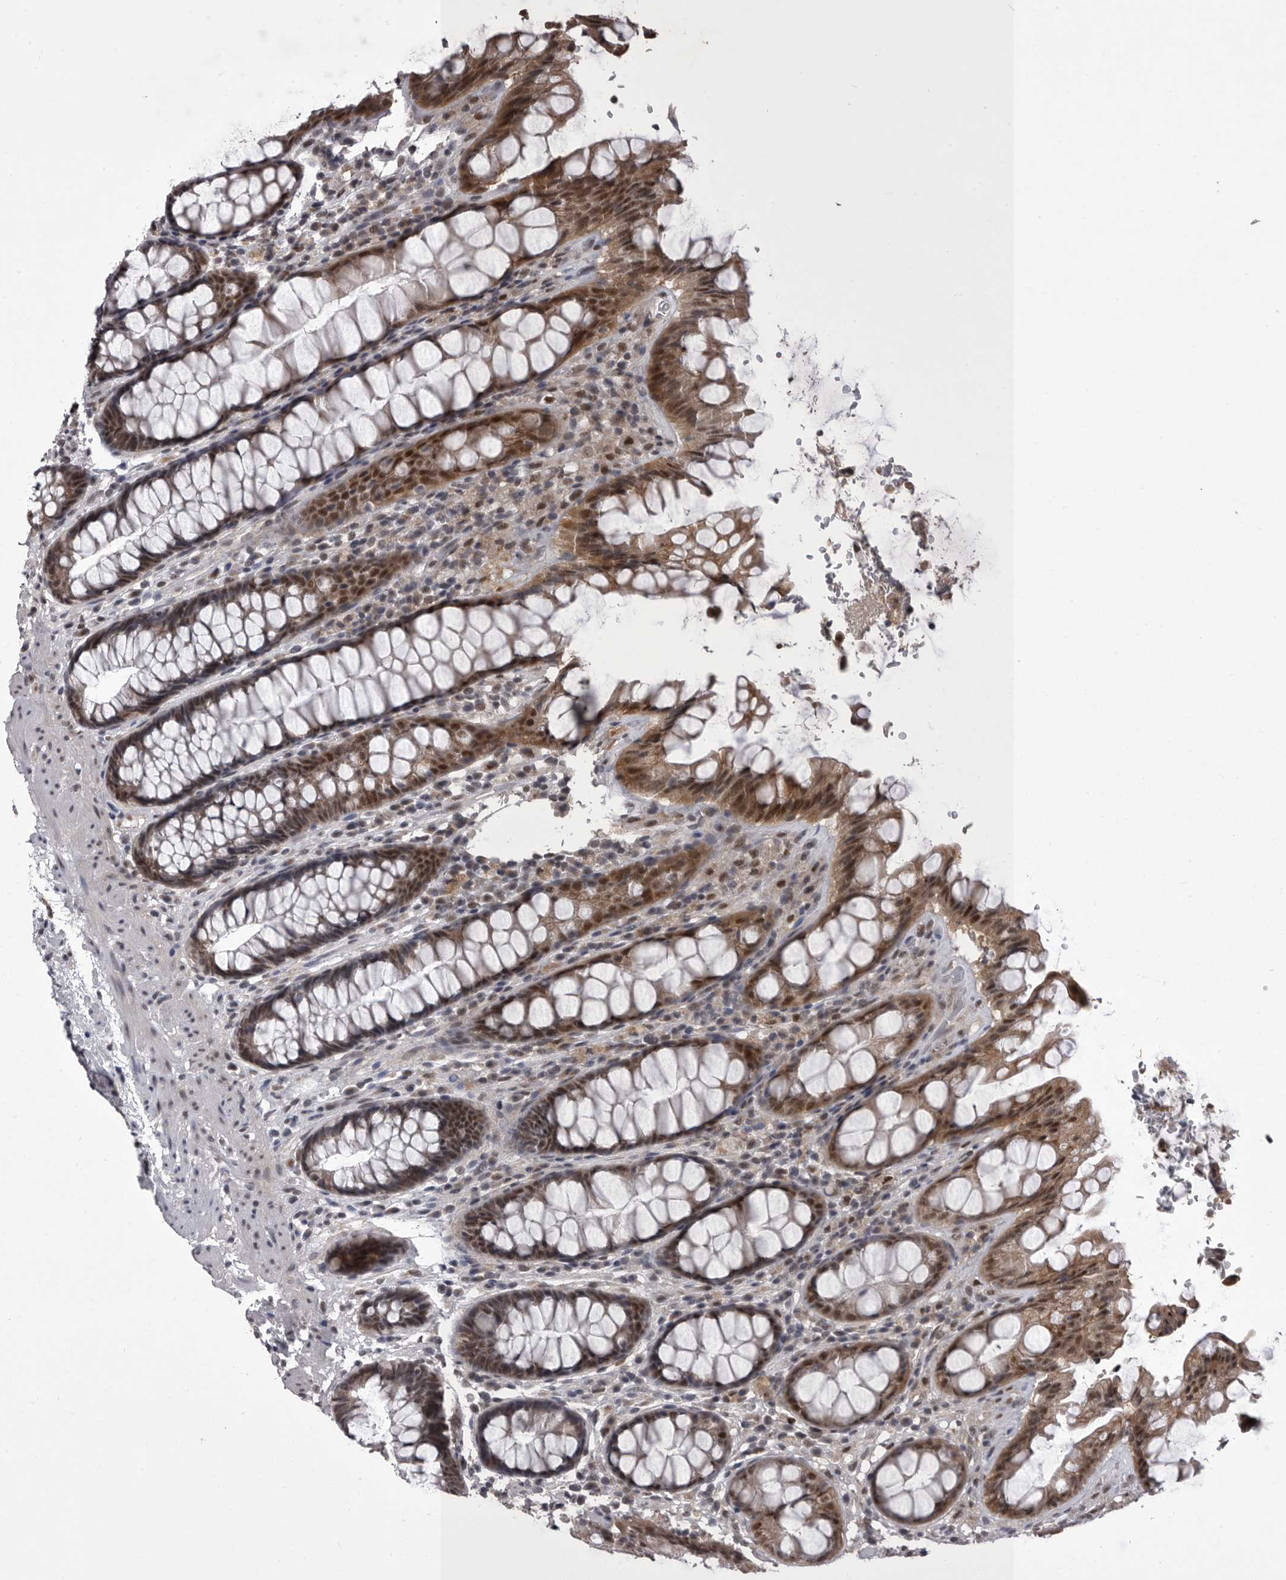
{"staining": {"intensity": "moderate", "quantity": ">75%", "location": "cytoplasmic/membranous,nuclear"}, "tissue": "rectum", "cell_type": "Glandular cells", "image_type": "normal", "snomed": [{"axis": "morphology", "description": "Normal tissue, NOS"}, {"axis": "topography", "description": "Rectum"}], "caption": "A medium amount of moderate cytoplasmic/membranous,nuclear staining is present in about >75% of glandular cells in unremarkable rectum.", "gene": "PRPF3", "patient": {"sex": "male", "age": 64}}